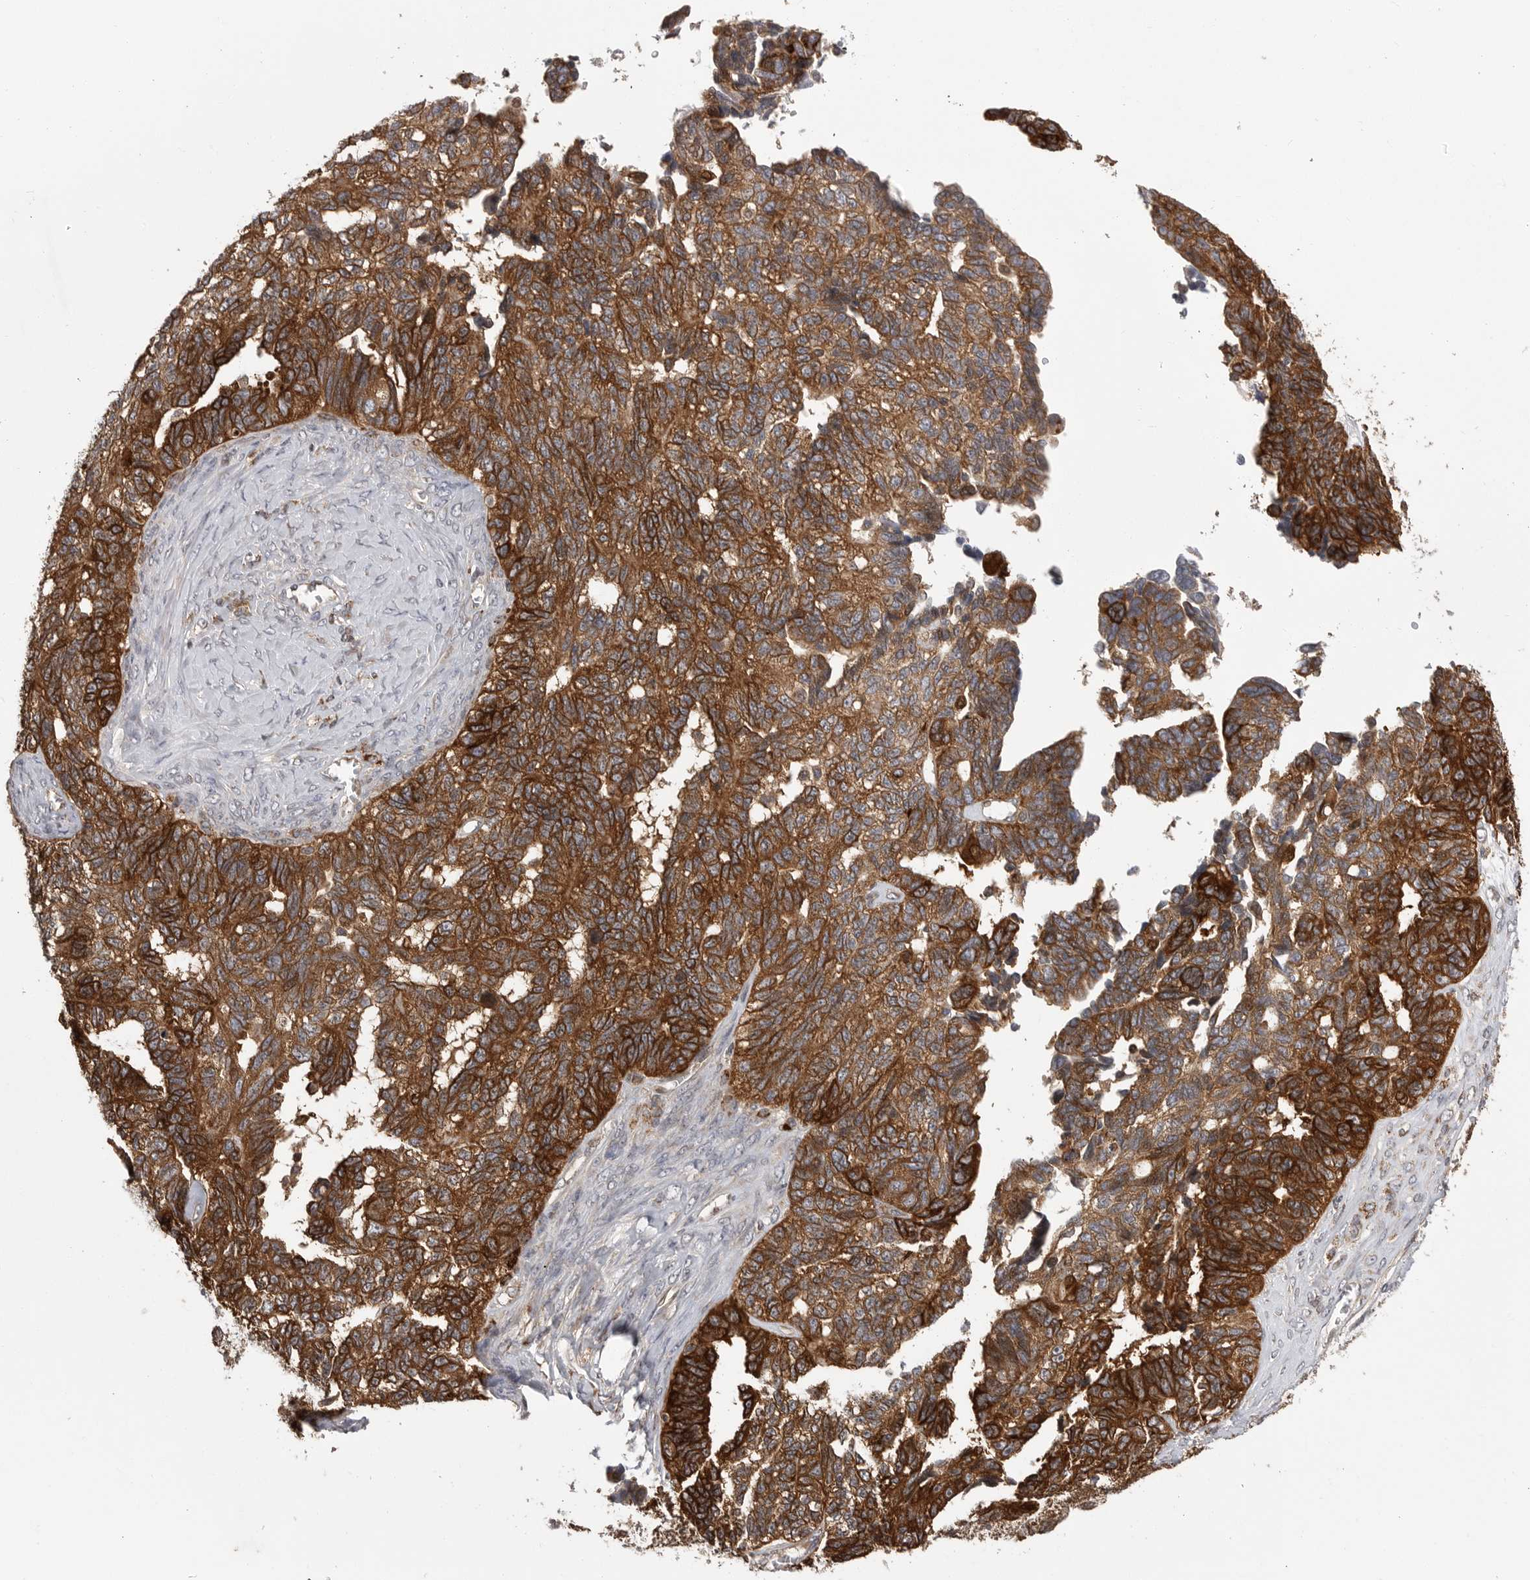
{"staining": {"intensity": "moderate", "quantity": ">75%", "location": "cytoplasmic/membranous"}, "tissue": "ovarian cancer", "cell_type": "Tumor cells", "image_type": "cancer", "snomed": [{"axis": "morphology", "description": "Cystadenocarcinoma, serous, NOS"}, {"axis": "topography", "description": "Ovary"}], "caption": "Immunohistochemical staining of human serous cystadenocarcinoma (ovarian) exhibits medium levels of moderate cytoplasmic/membranous protein positivity in approximately >75% of tumor cells.", "gene": "OXR1", "patient": {"sex": "female", "age": 79}}